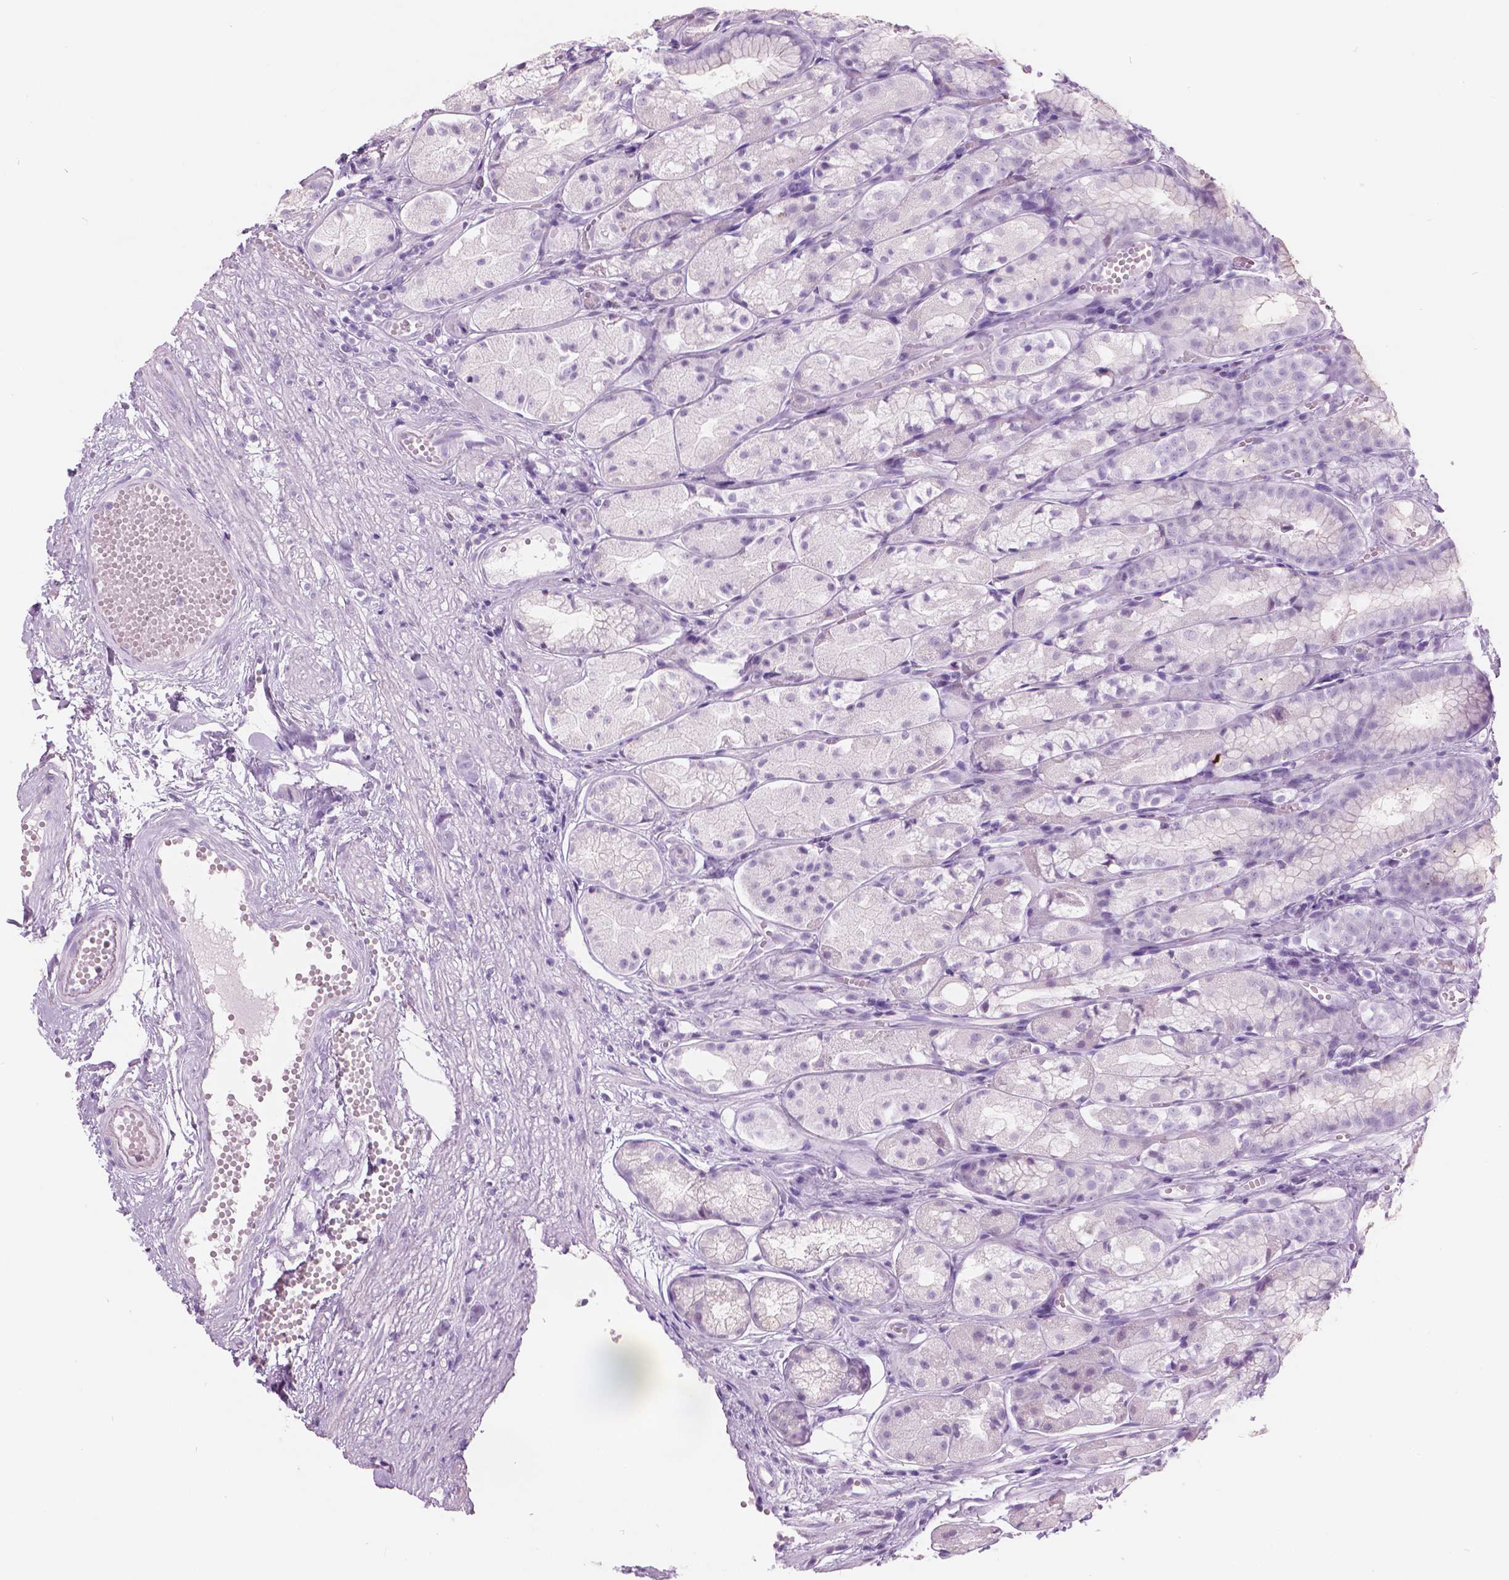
{"staining": {"intensity": "negative", "quantity": "none", "location": "none"}, "tissue": "stomach", "cell_type": "Glandular cells", "image_type": "normal", "snomed": [{"axis": "morphology", "description": "Normal tissue, NOS"}, {"axis": "topography", "description": "Stomach"}], "caption": "Immunohistochemistry of unremarkable human stomach exhibits no expression in glandular cells.", "gene": "SFTPD", "patient": {"sex": "male", "age": 70}}